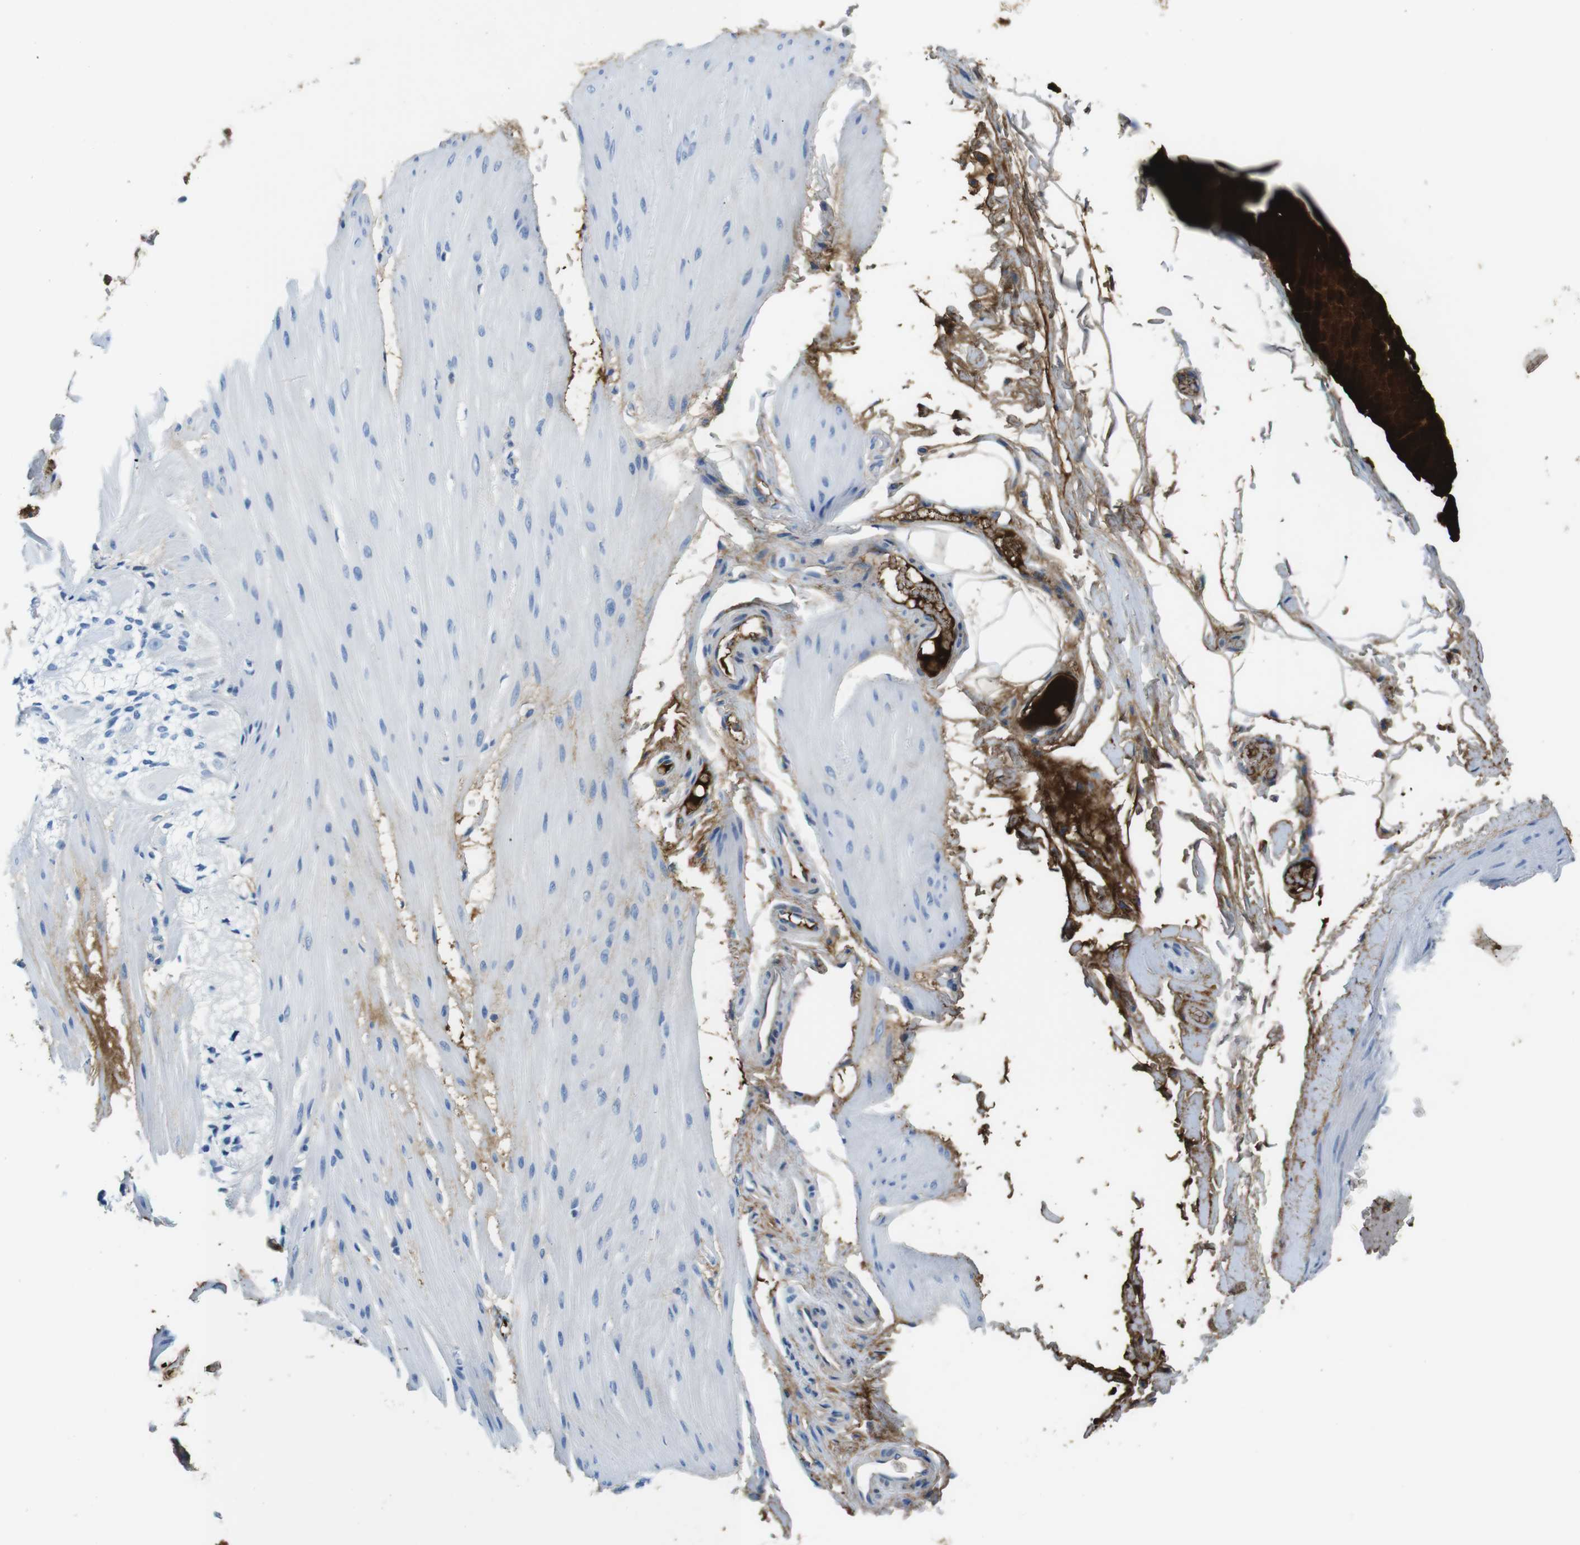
{"staining": {"intensity": "negative", "quantity": "none", "location": "none"}, "tissue": "smooth muscle", "cell_type": "Smooth muscle cells", "image_type": "normal", "snomed": [{"axis": "morphology", "description": "Normal tissue, NOS"}, {"axis": "topography", "description": "Smooth muscle"}, {"axis": "topography", "description": "Colon"}], "caption": "Immunohistochemistry histopathology image of benign smooth muscle stained for a protein (brown), which demonstrates no staining in smooth muscle cells. (DAB immunohistochemistry with hematoxylin counter stain).", "gene": "IGKC", "patient": {"sex": "male", "age": 67}}